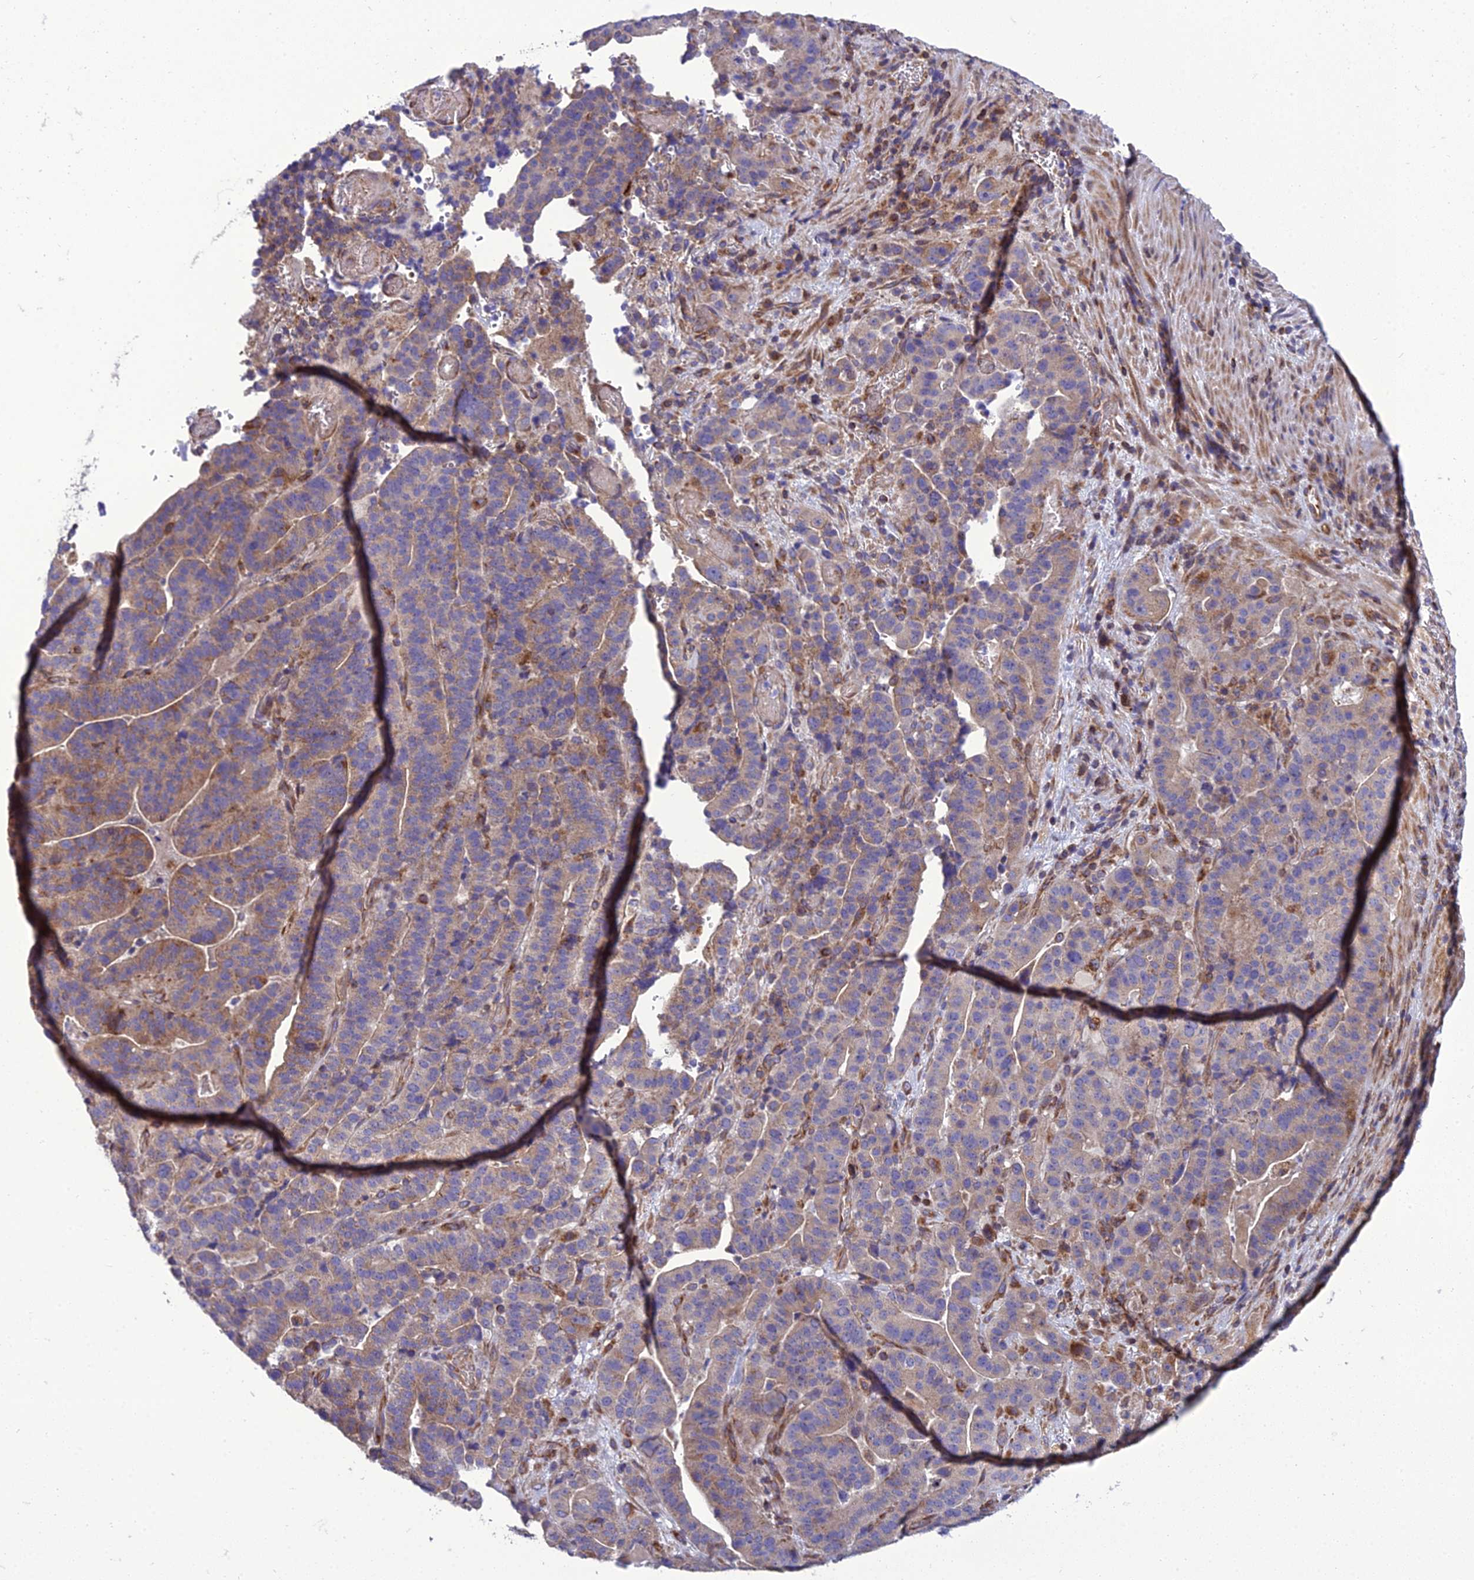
{"staining": {"intensity": "weak", "quantity": "25%-75%", "location": "cytoplasmic/membranous"}, "tissue": "stomach cancer", "cell_type": "Tumor cells", "image_type": "cancer", "snomed": [{"axis": "morphology", "description": "Adenocarcinoma, NOS"}, {"axis": "topography", "description": "Stomach"}], "caption": "Approximately 25%-75% of tumor cells in human stomach adenocarcinoma reveal weak cytoplasmic/membranous protein positivity as visualized by brown immunohistochemical staining.", "gene": "GIMAP1", "patient": {"sex": "male", "age": 48}}